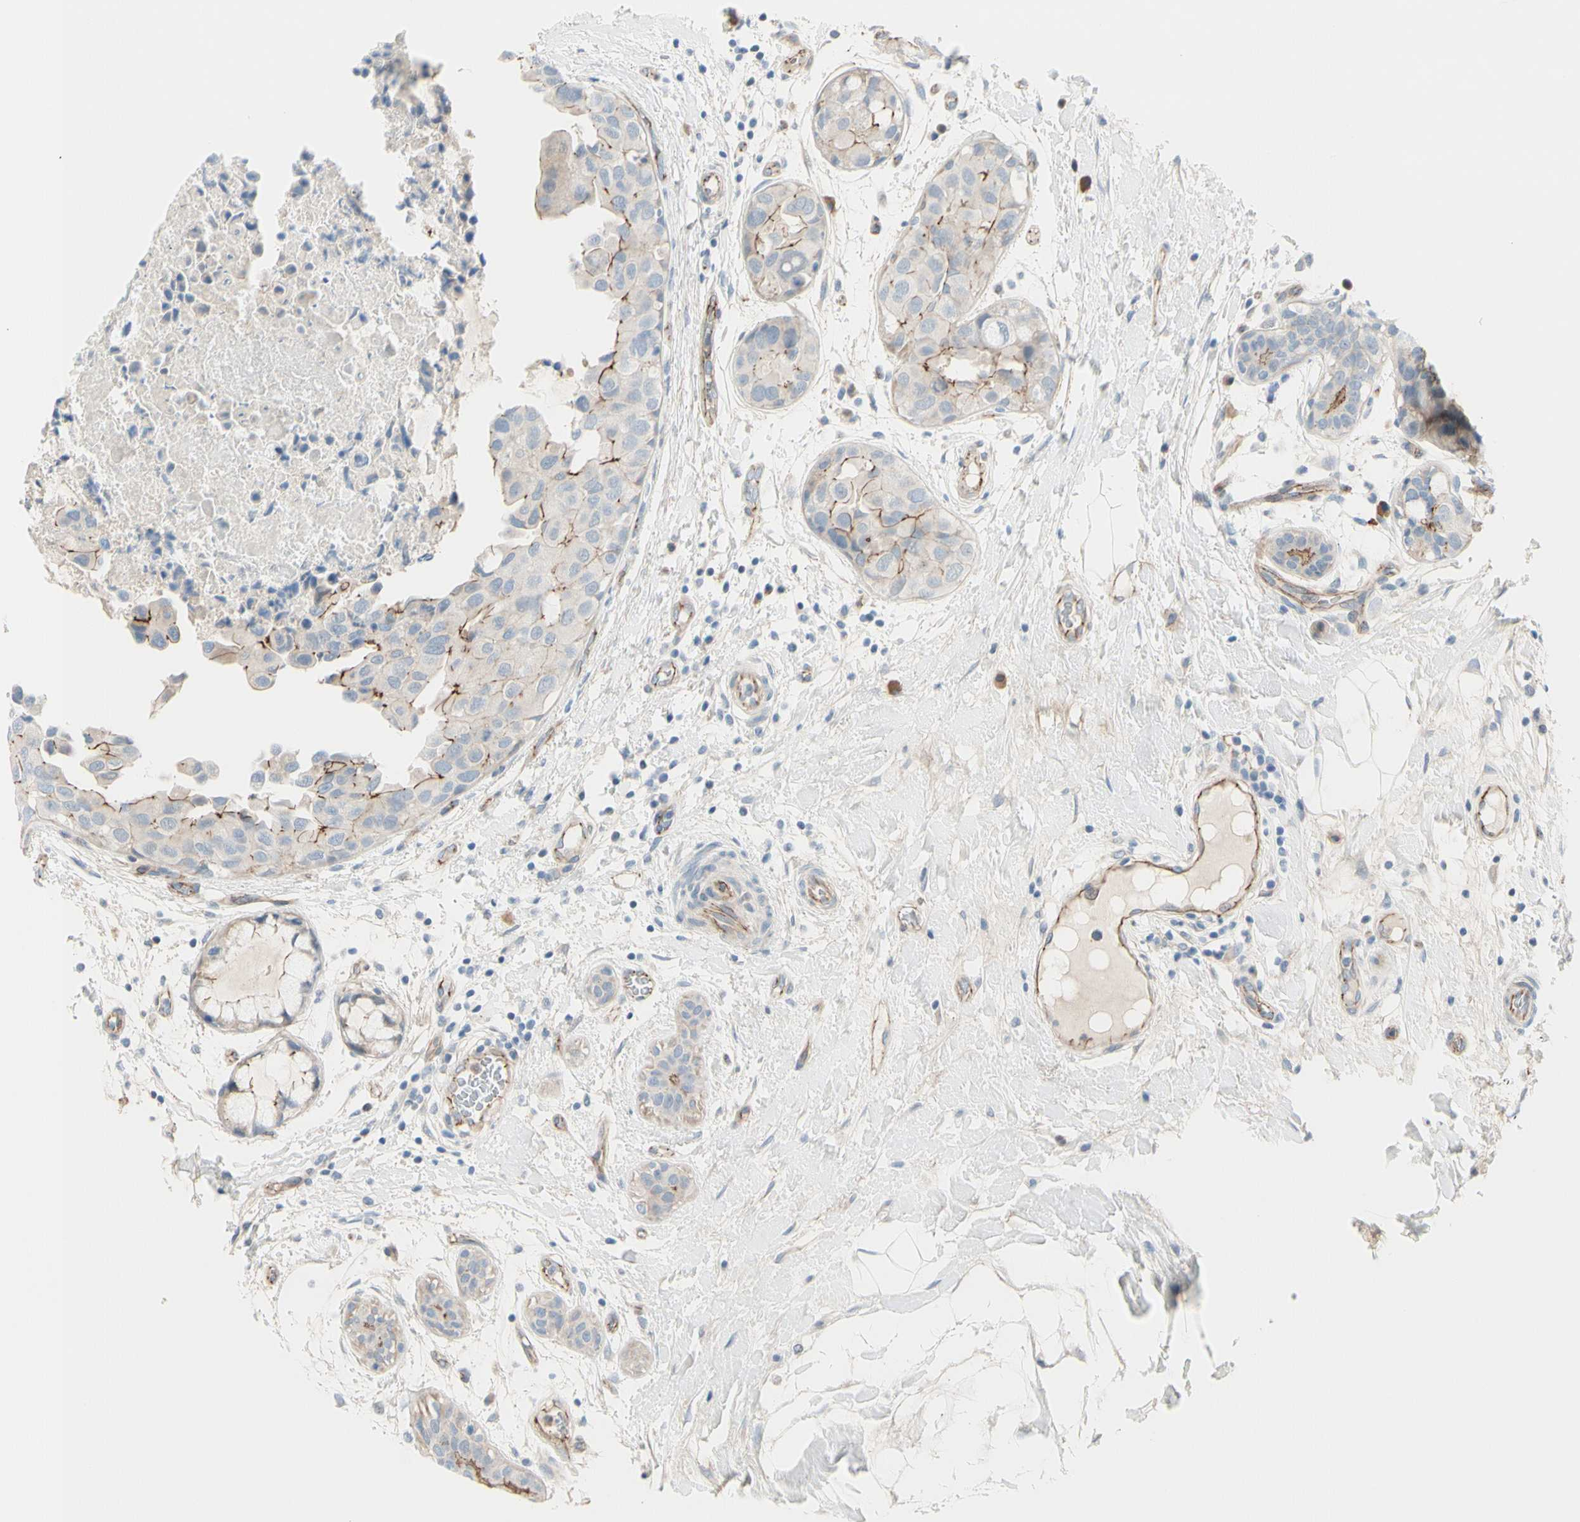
{"staining": {"intensity": "weak", "quantity": "25%-75%", "location": "cytoplasmic/membranous"}, "tissue": "breast cancer", "cell_type": "Tumor cells", "image_type": "cancer", "snomed": [{"axis": "morphology", "description": "Duct carcinoma"}, {"axis": "topography", "description": "Breast"}], "caption": "This is an image of immunohistochemistry (IHC) staining of infiltrating ductal carcinoma (breast), which shows weak staining in the cytoplasmic/membranous of tumor cells.", "gene": "TJP1", "patient": {"sex": "female", "age": 40}}